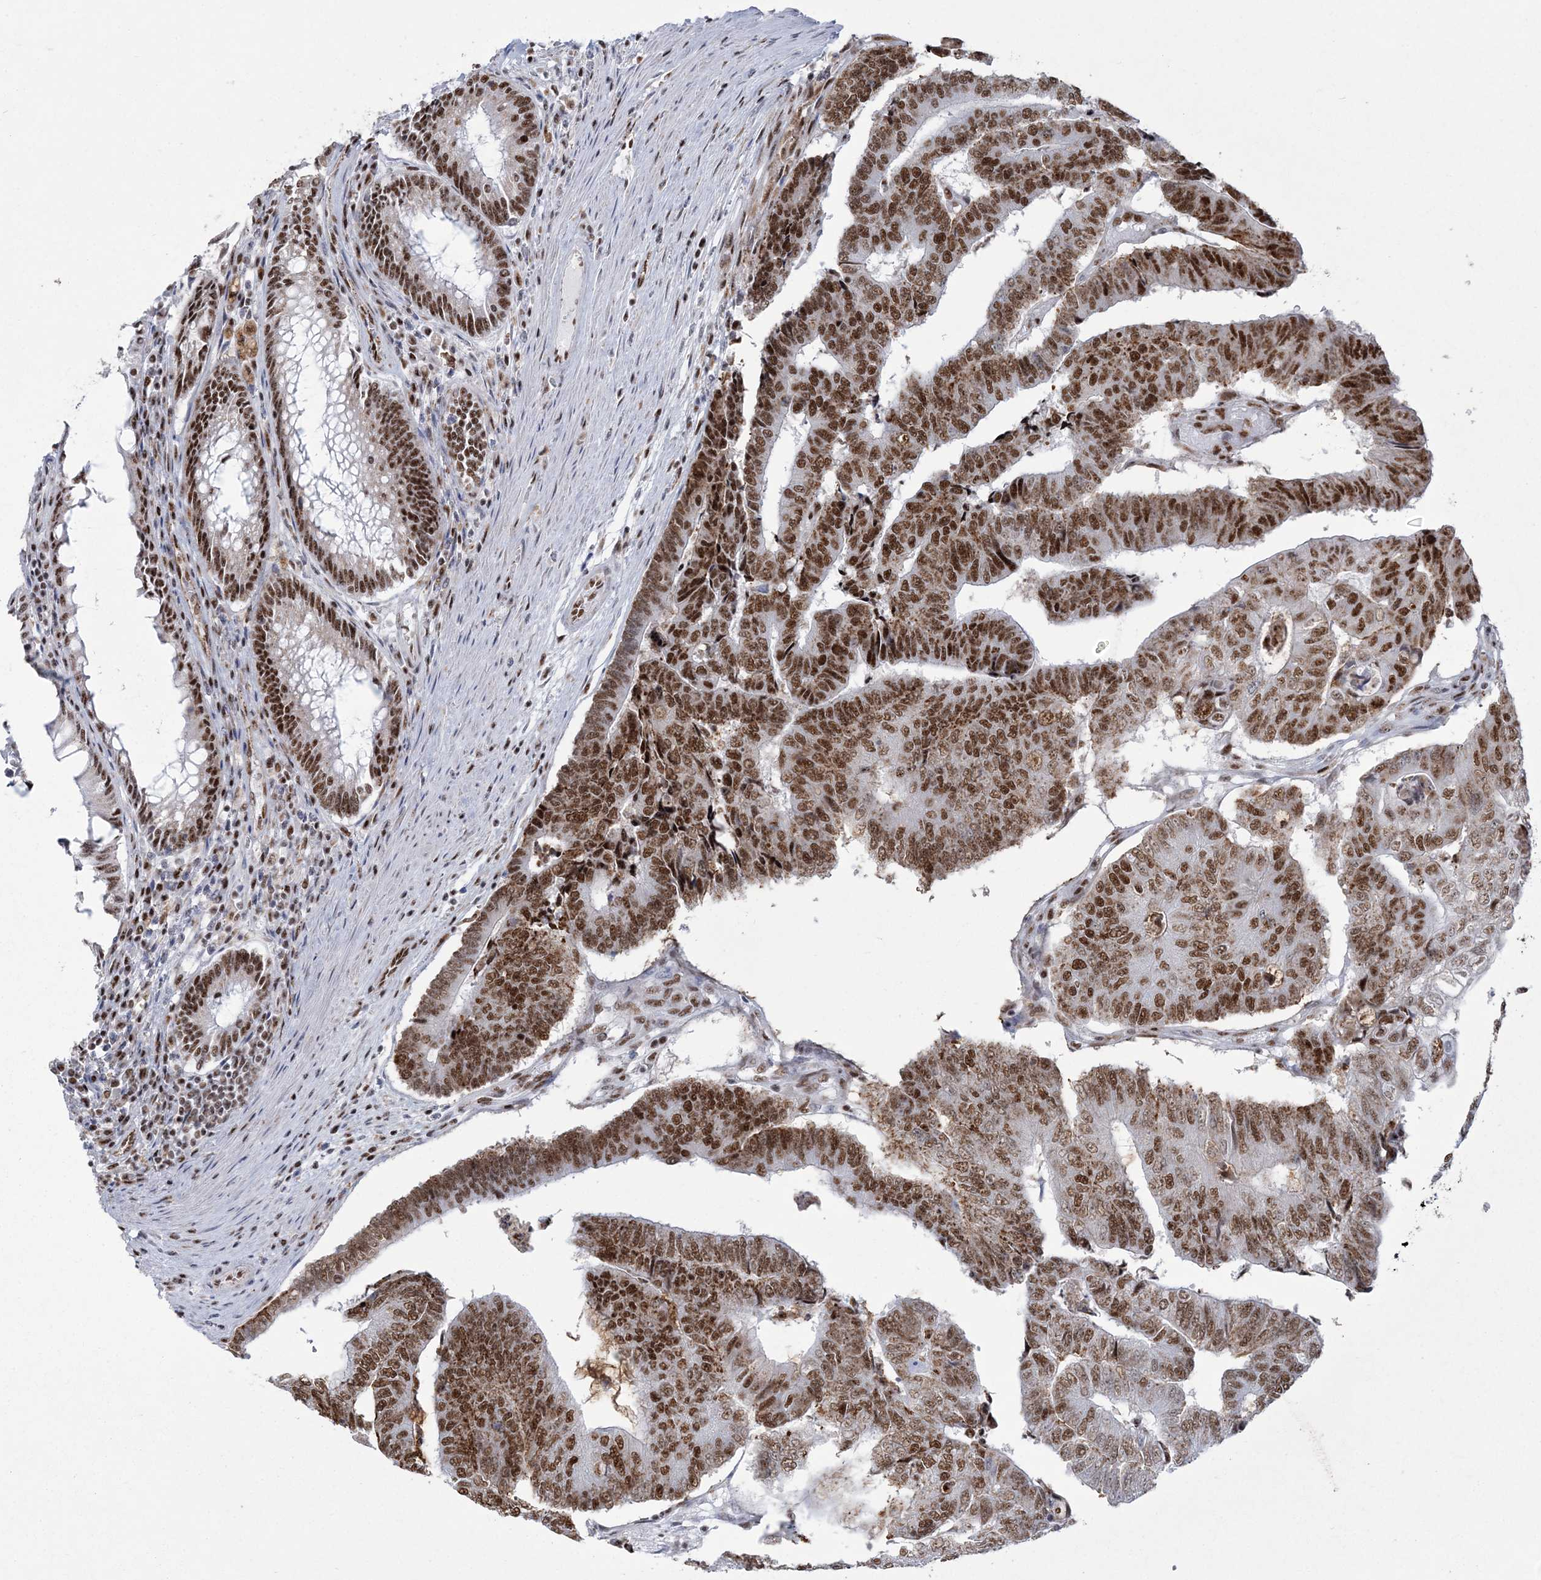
{"staining": {"intensity": "strong", "quantity": ">75%", "location": "nuclear"}, "tissue": "colorectal cancer", "cell_type": "Tumor cells", "image_type": "cancer", "snomed": [{"axis": "morphology", "description": "Adenocarcinoma, NOS"}, {"axis": "topography", "description": "Colon"}], "caption": "This is an image of IHC staining of adenocarcinoma (colorectal), which shows strong staining in the nuclear of tumor cells.", "gene": "RBM17", "patient": {"sex": "female", "age": 67}}